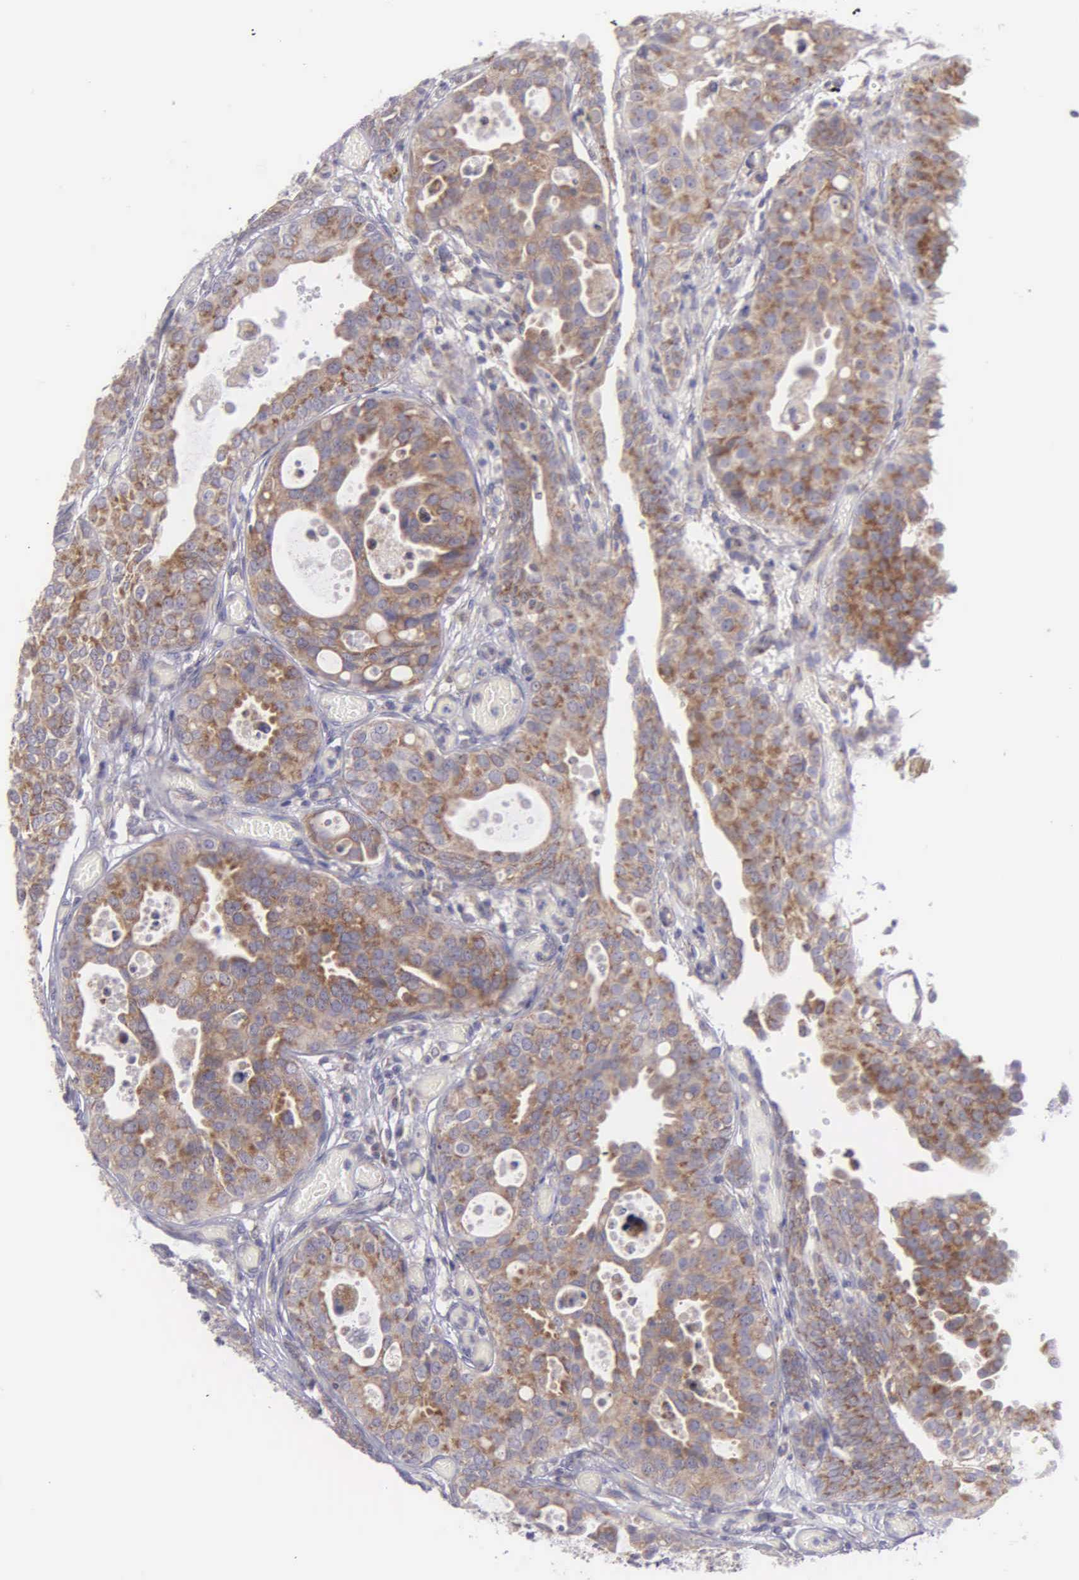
{"staining": {"intensity": "moderate", "quantity": ">75%", "location": "cytoplasmic/membranous"}, "tissue": "urothelial cancer", "cell_type": "Tumor cells", "image_type": "cancer", "snomed": [{"axis": "morphology", "description": "Urothelial carcinoma, High grade"}, {"axis": "topography", "description": "Urinary bladder"}], "caption": "A brown stain shows moderate cytoplasmic/membranous expression of a protein in high-grade urothelial carcinoma tumor cells.", "gene": "SYNJ2BP", "patient": {"sex": "male", "age": 78}}